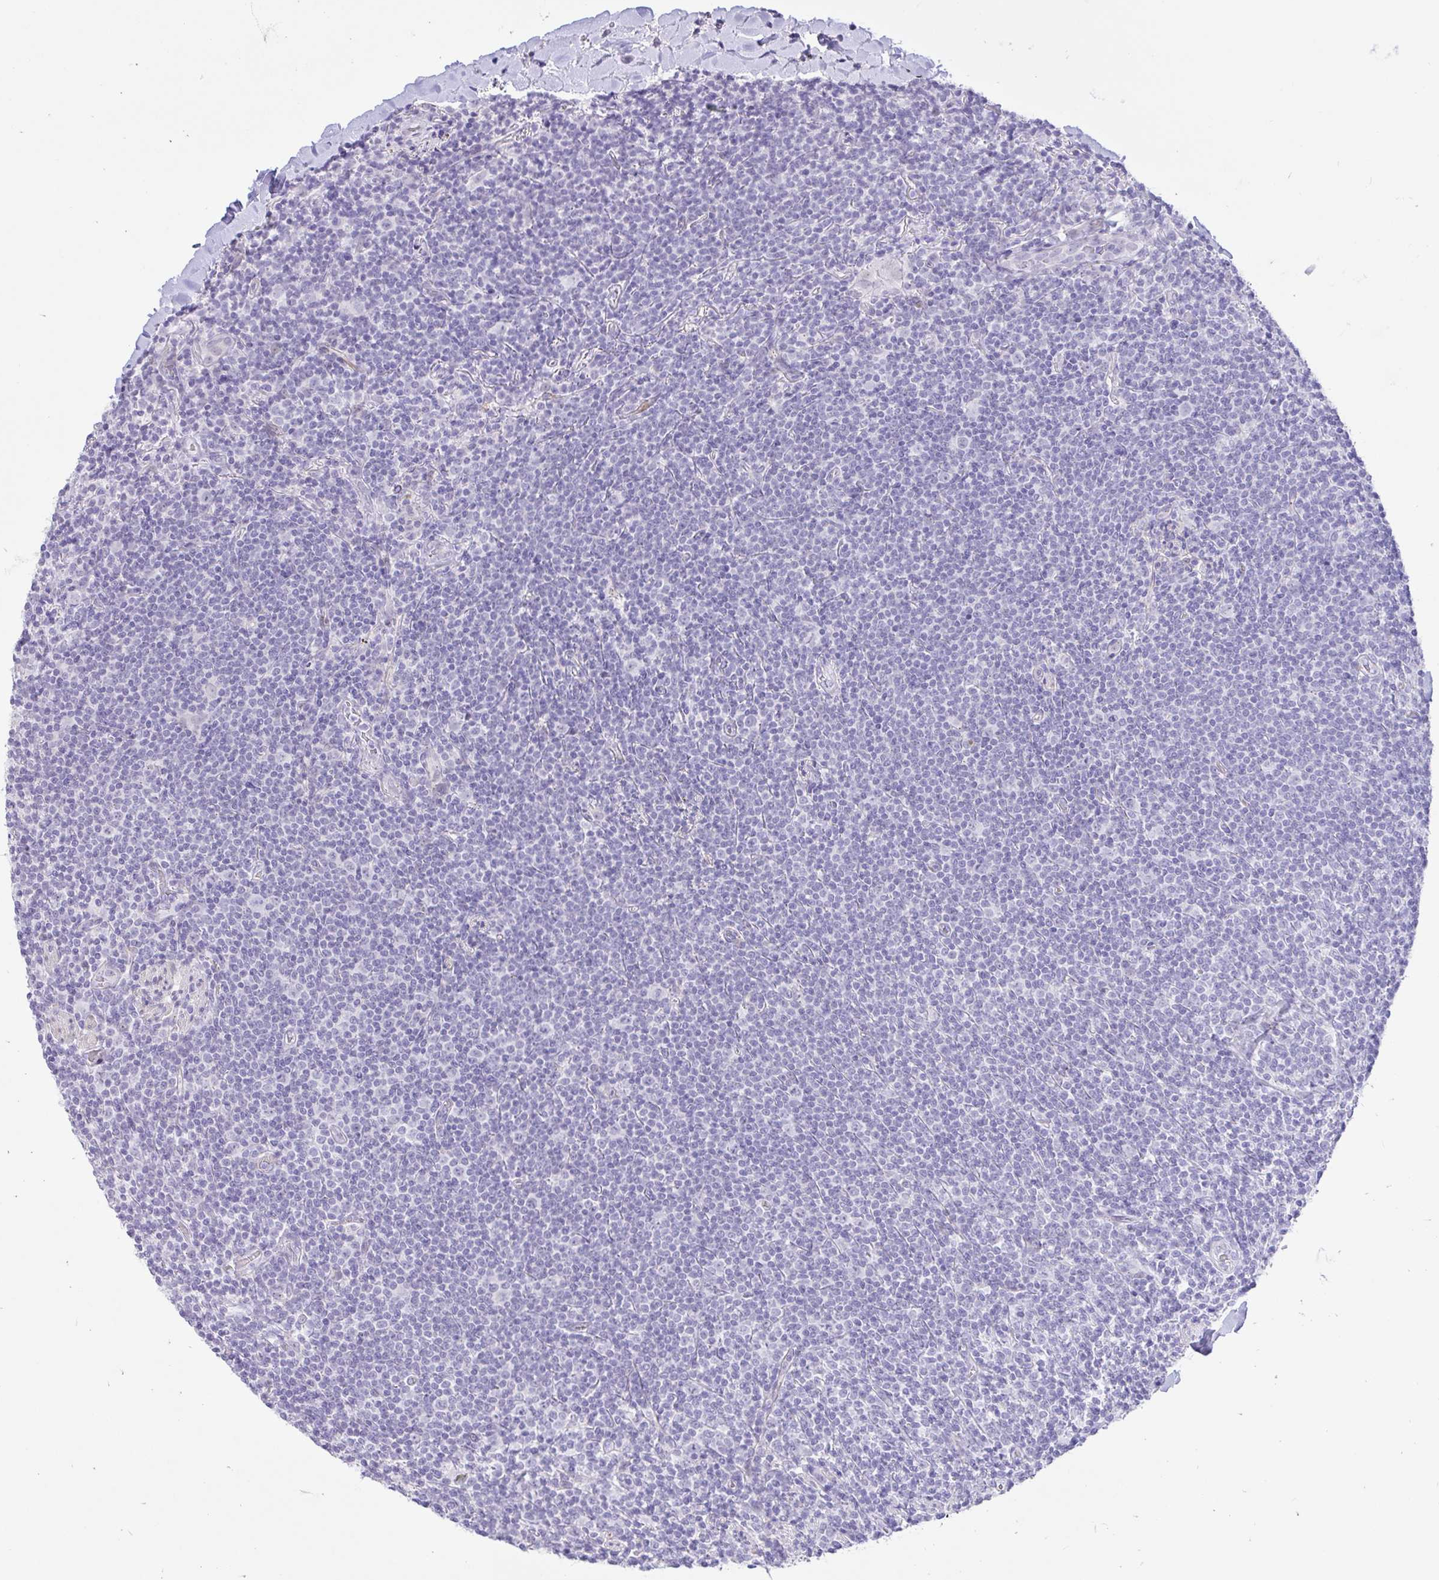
{"staining": {"intensity": "negative", "quantity": "none", "location": "none"}, "tissue": "lymphoma", "cell_type": "Tumor cells", "image_type": "cancer", "snomed": [{"axis": "morphology", "description": "Malignant lymphoma, non-Hodgkin's type, Low grade"}, {"axis": "topography", "description": "Lung"}], "caption": "IHC of lymphoma exhibits no expression in tumor cells.", "gene": "REEP1", "patient": {"sex": "female", "age": 71}}